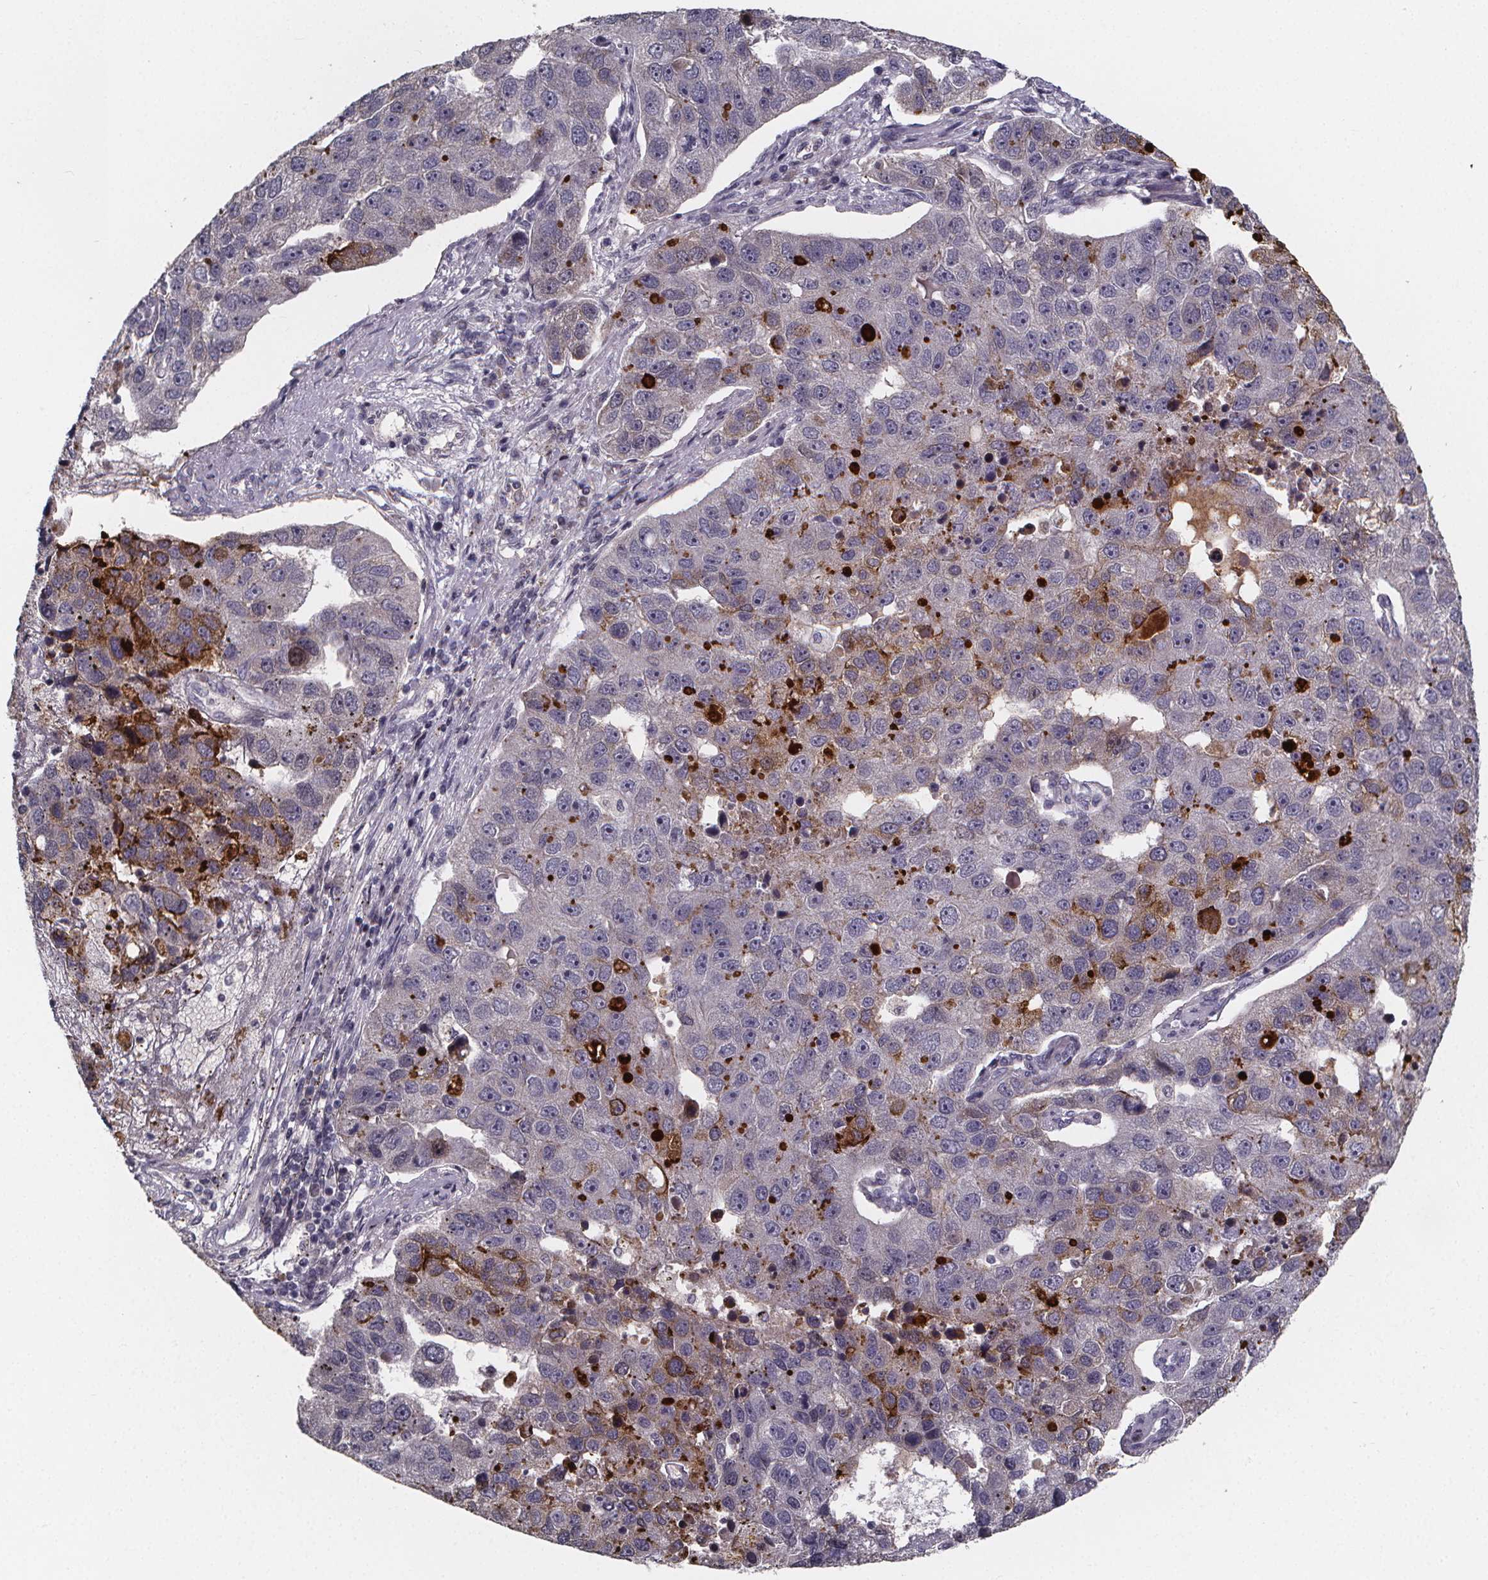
{"staining": {"intensity": "strong", "quantity": "<25%", "location": "cytoplasmic/membranous"}, "tissue": "pancreatic cancer", "cell_type": "Tumor cells", "image_type": "cancer", "snomed": [{"axis": "morphology", "description": "Adenocarcinoma, NOS"}, {"axis": "topography", "description": "Pancreas"}], "caption": "A micrograph showing strong cytoplasmic/membranous staining in approximately <25% of tumor cells in pancreatic cancer, as visualized by brown immunohistochemical staining.", "gene": "AGT", "patient": {"sex": "female", "age": 61}}